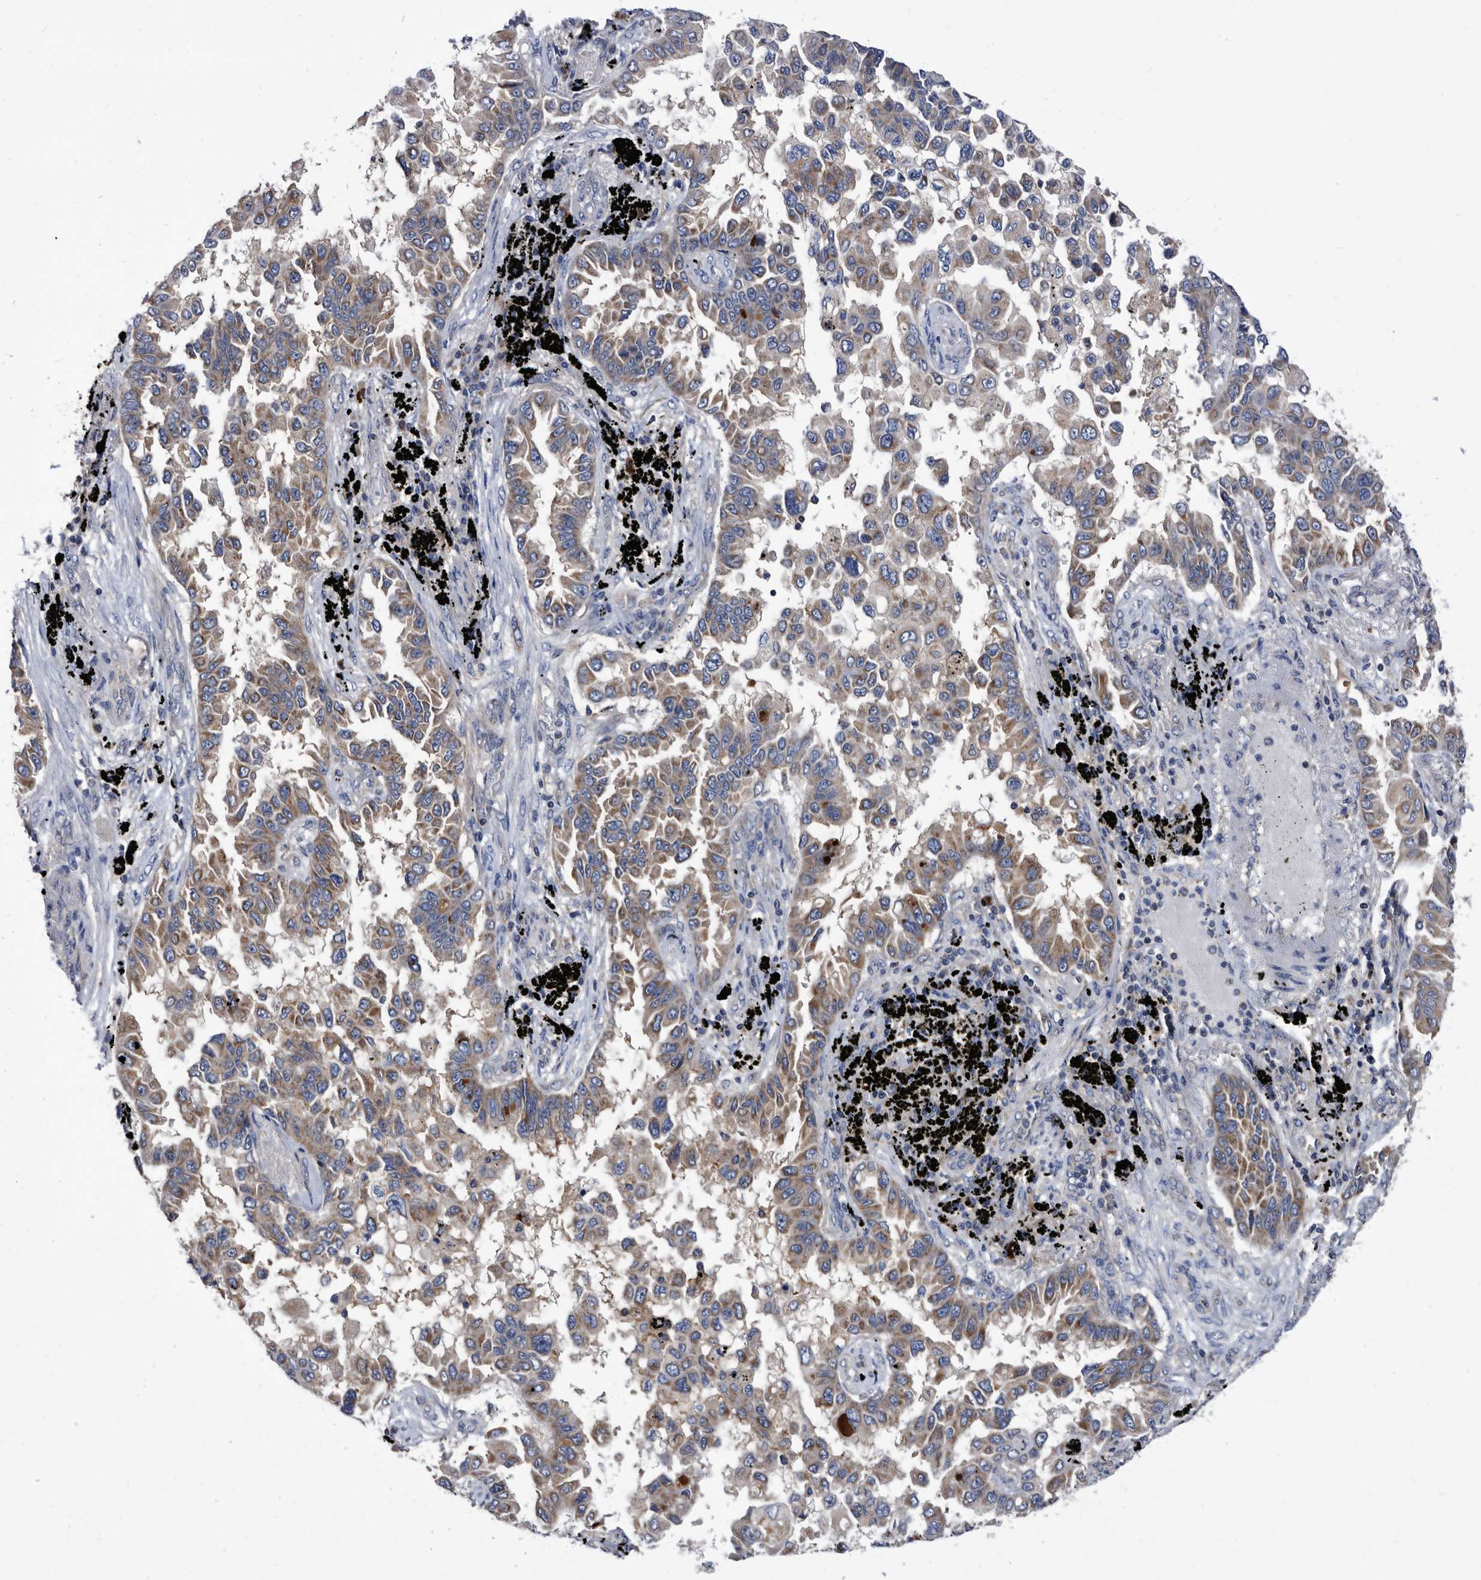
{"staining": {"intensity": "moderate", "quantity": ">75%", "location": "cytoplasmic/membranous"}, "tissue": "lung cancer", "cell_type": "Tumor cells", "image_type": "cancer", "snomed": [{"axis": "morphology", "description": "Adenocarcinoma, NOS"}, {"axis": "topography", "description": "Lung"}], "caption": "Tumor cells demonstrate medium levels of moderate cytoplasmic/membranous staining in approximately >75% of cells in human lung cancer.", "gene": "DTNBP1", "patient": {"sex": "female", "age": 67}}